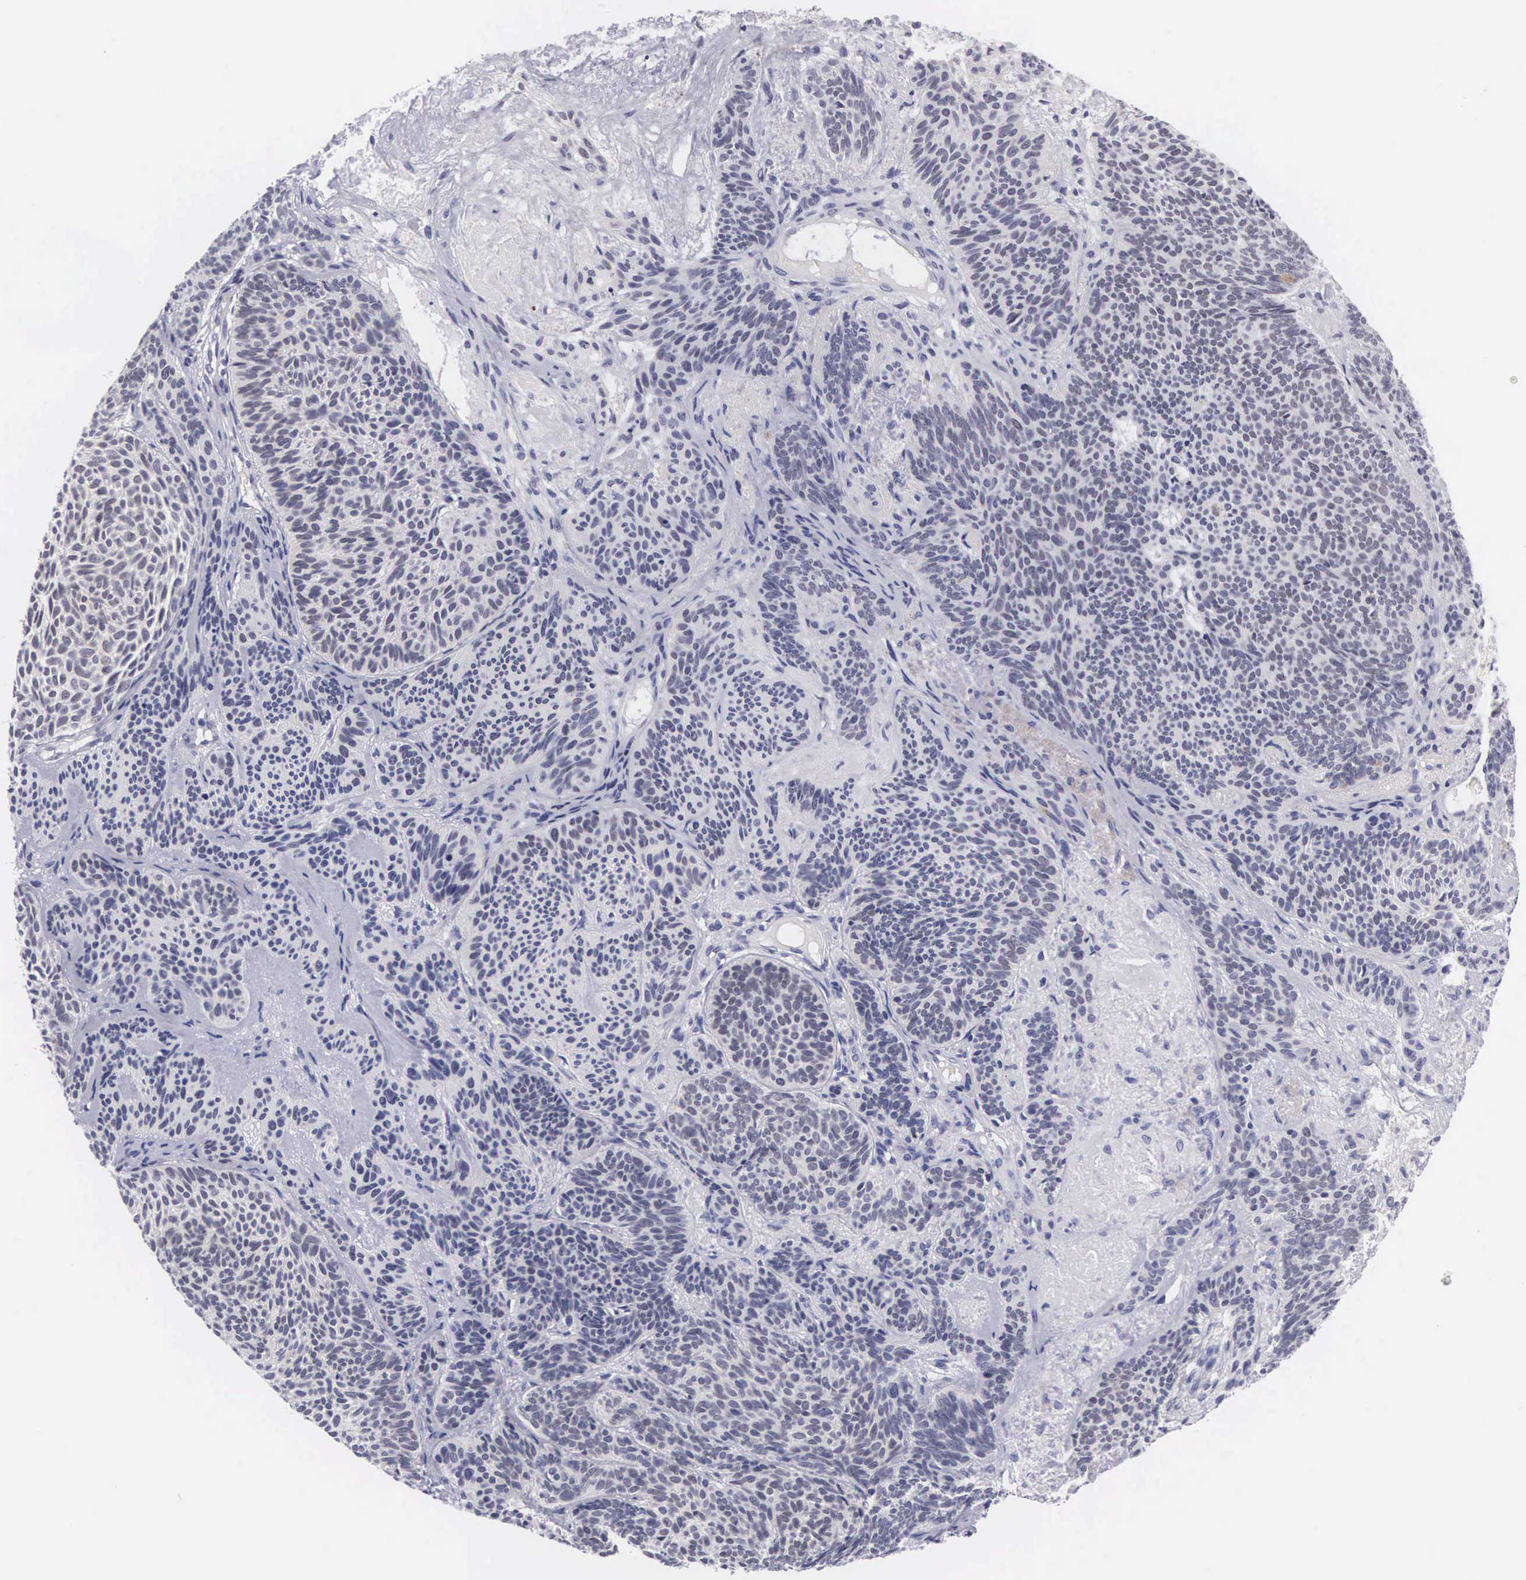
{"staining": {"intensity": "negative", "quantity": "none", "location": "none"}, "tissue": "skin cancer", "cell_type": "Tumor cells", "image_type": "cancer", "snomed": [{"axis": "morphology", "description": "Basal cell carcinoma"}, {"axis": "topography", "description": "Skin"}], "caption": "Immunohistochemistry (IHC) micrograph of skin cancer stained for a protein (brown), which demonstrates no expression in tumor cells. (DAB (3,3'-diaminobenzidine) IHC with hematoxylin counter stain).", "gene": "SOX11", "patient": {"sex": "male", "age": 84}}